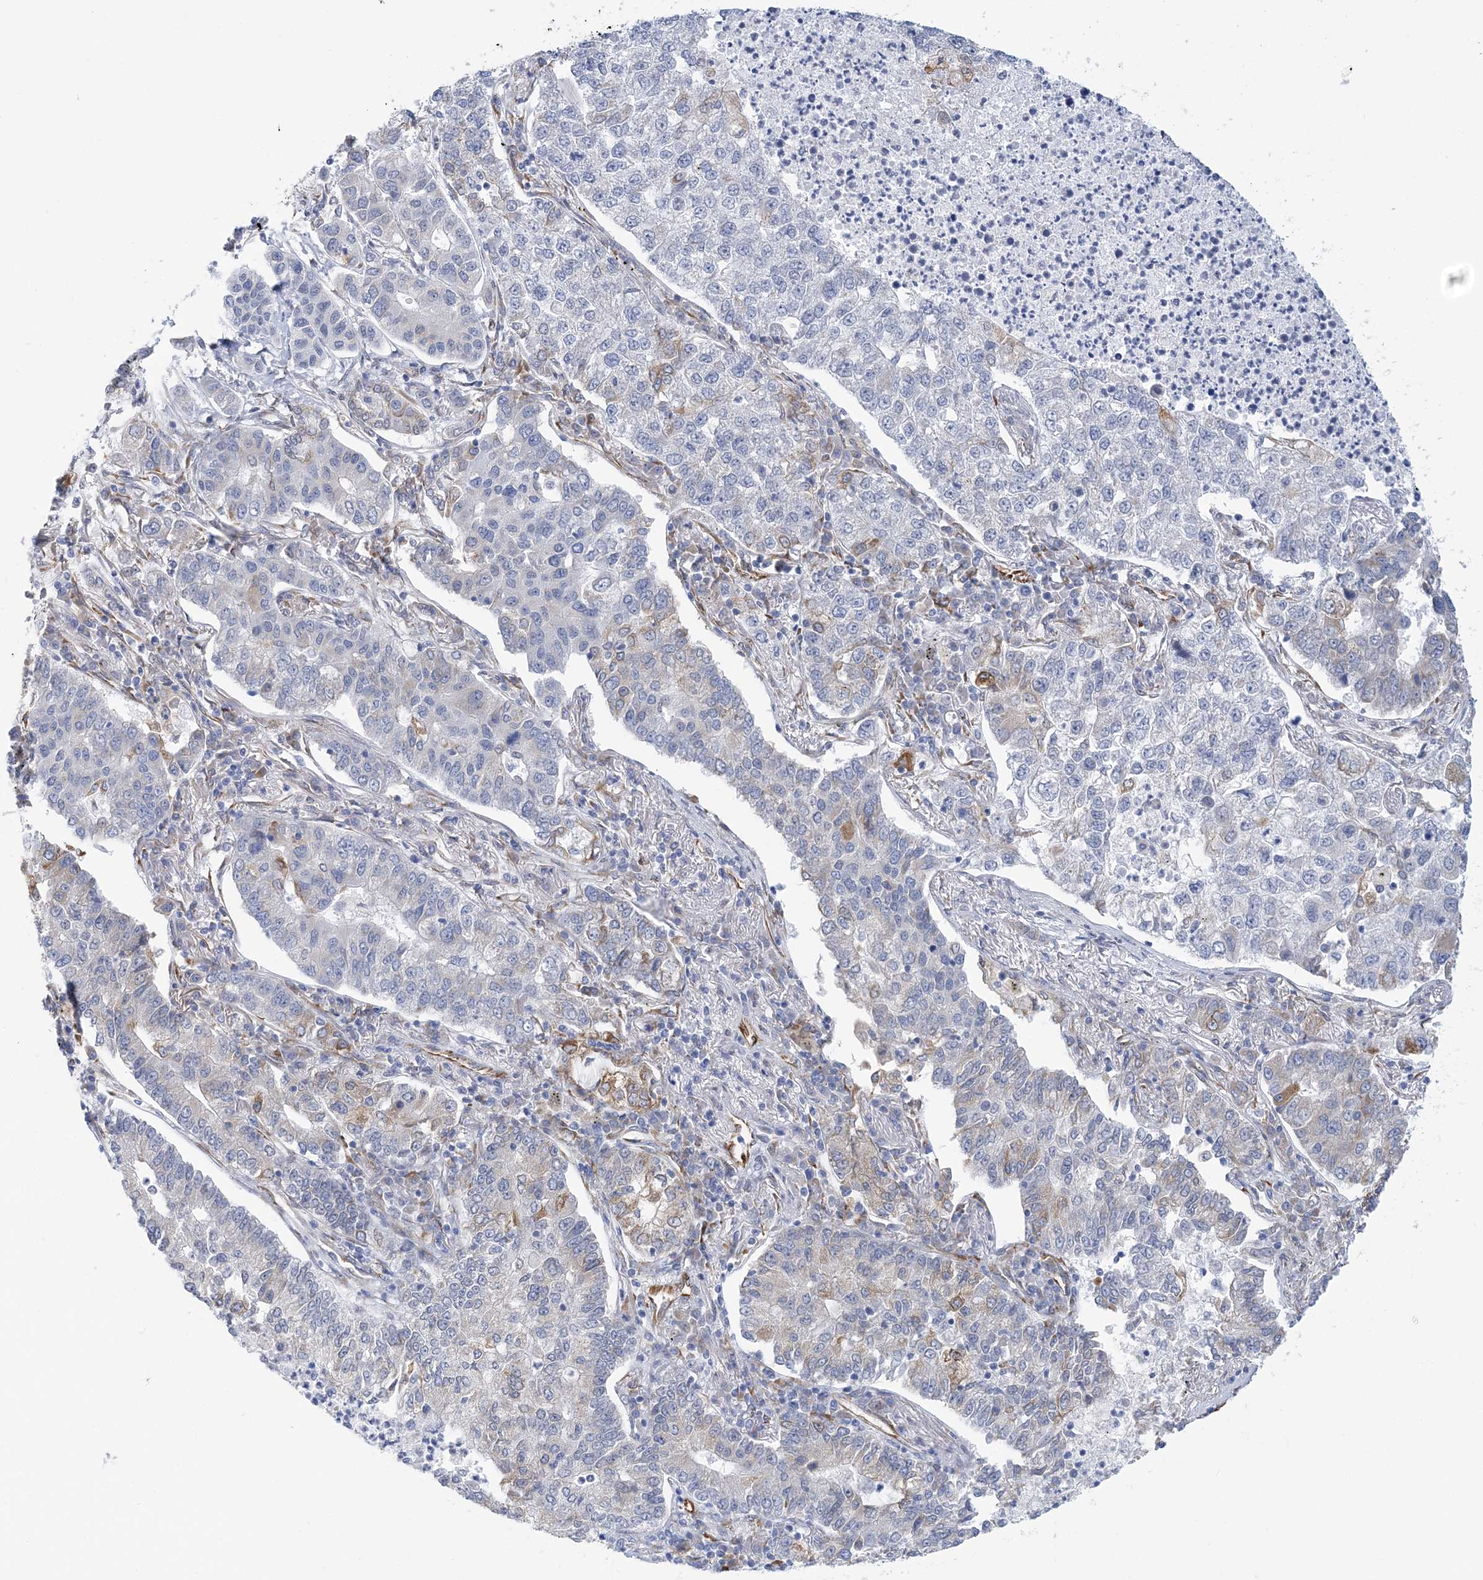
{"staining": {"intensity": "moderate", "quantity": "<25%", "location": "cytoplasmic/membranous"}, "tissue": "lung cancer", "cell_type": "Tumor cells", "image_type": "cancer", "snomed": [{"axis": "morphology", "description": "Adenocarcinoma, NOS"}, {"axis": "topography", "description": "Lung"}], "caption": "Lung cancer (adenocarcinoma) stained with a protein marker displays moderate staining in tumor cells.", "gene": "PLEKHG4B", "patient": {"sex": "male", "age": 49}}